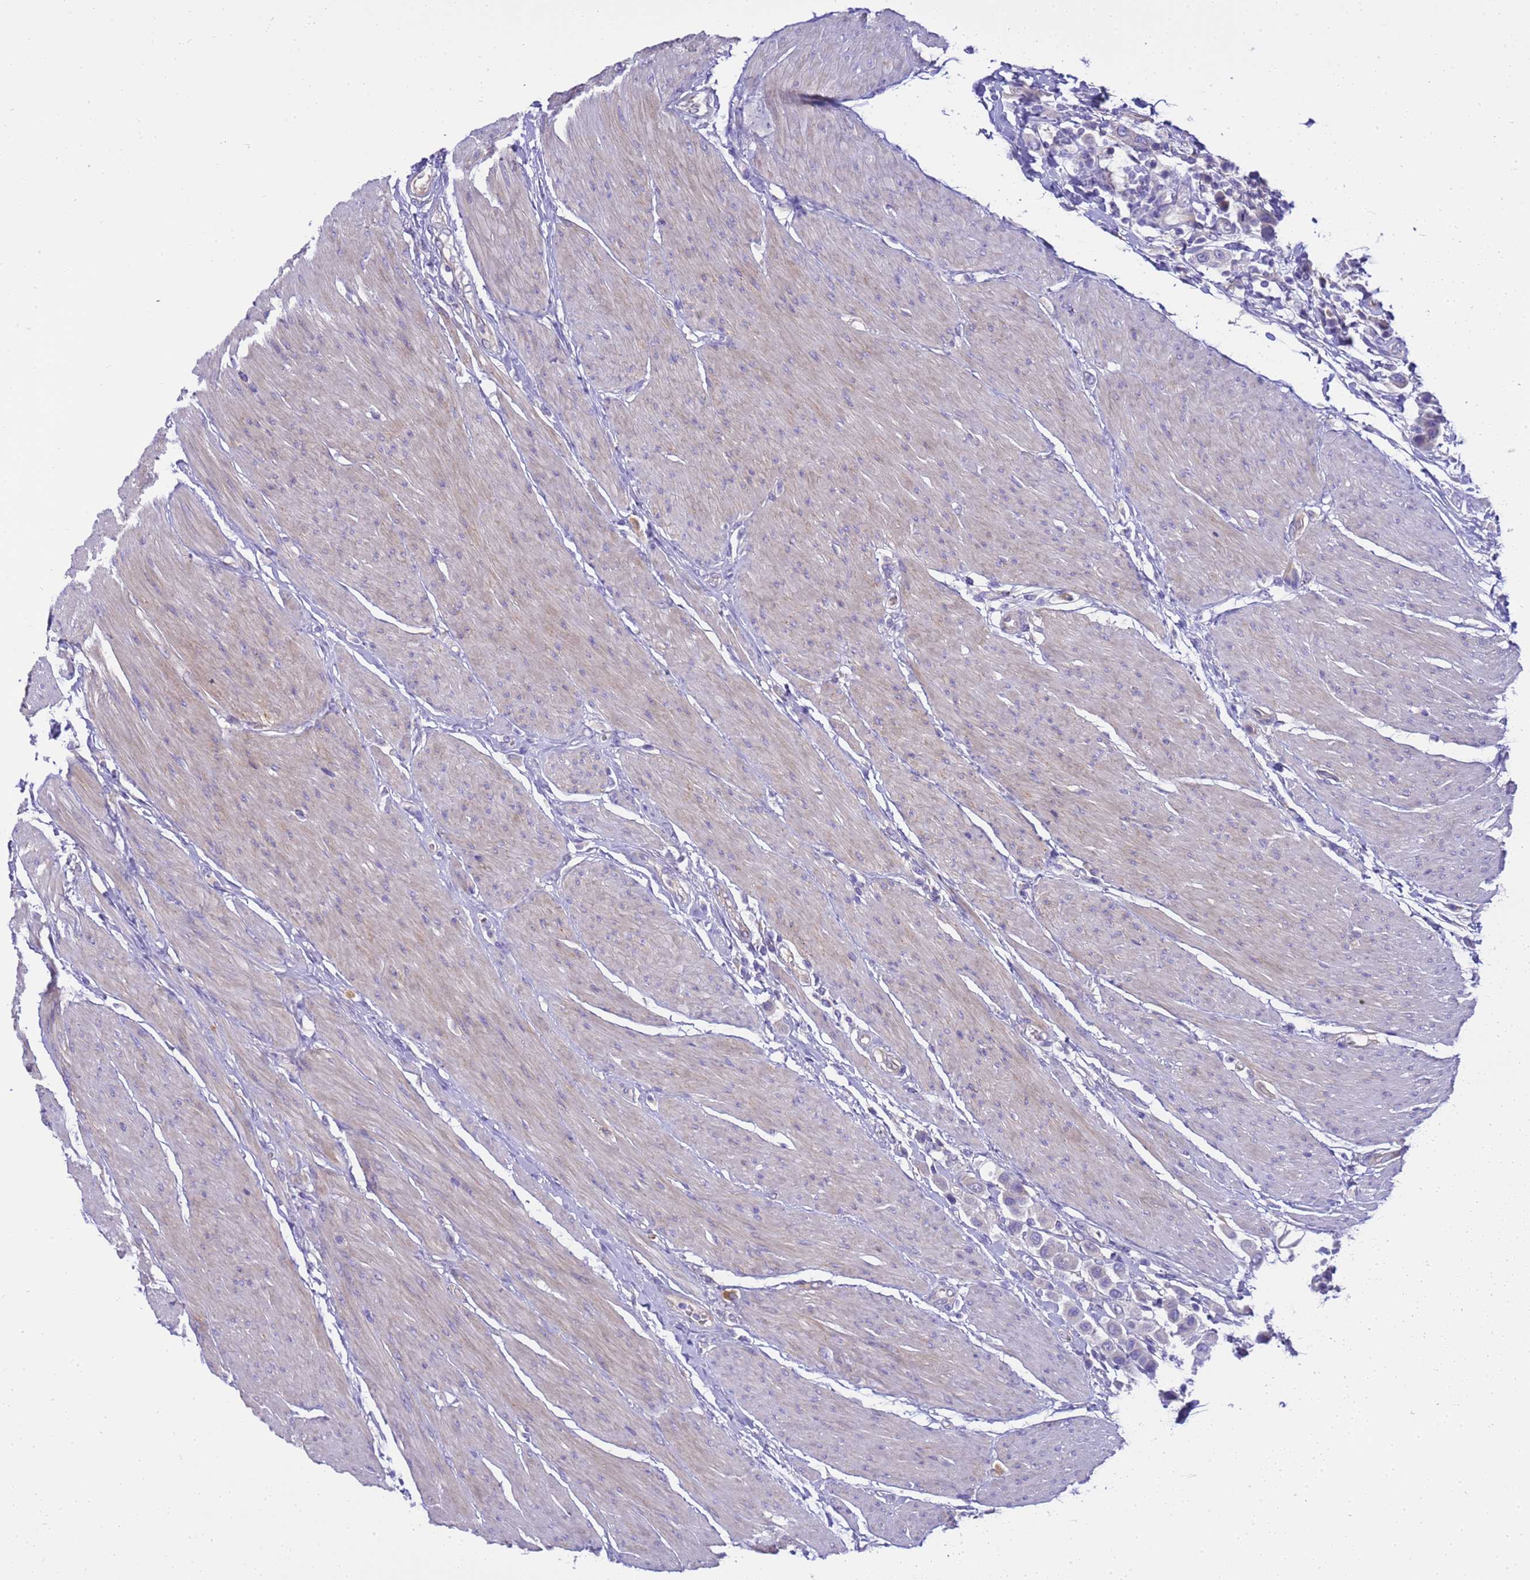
{"staining": {"intensity": "negative", "quantity": "none", "location": "none"}, "tissue": "urothelial cancer", "cell_type": "Tumor cells", "image_type": "cancer", "snomed": [{"axis": "morphology", "description": "Urothelial carcinoma, High grade"}, {"axis": "topography", "description": "Urinary bladder"}], "caption": "High power microscopy photomicrograph of an immunohistochemistry image of high-grade urothelial carcinoma, revealing no significant staining in tumor cells. Brightfield microscopy of IHC stained with DAB (3,3'-diaminobenzidine) (brown) and hematoxylin (blue), captured at high magnification.", "gene": "RIPPLY2", "patient": {"sex": "male", "age": 50}}